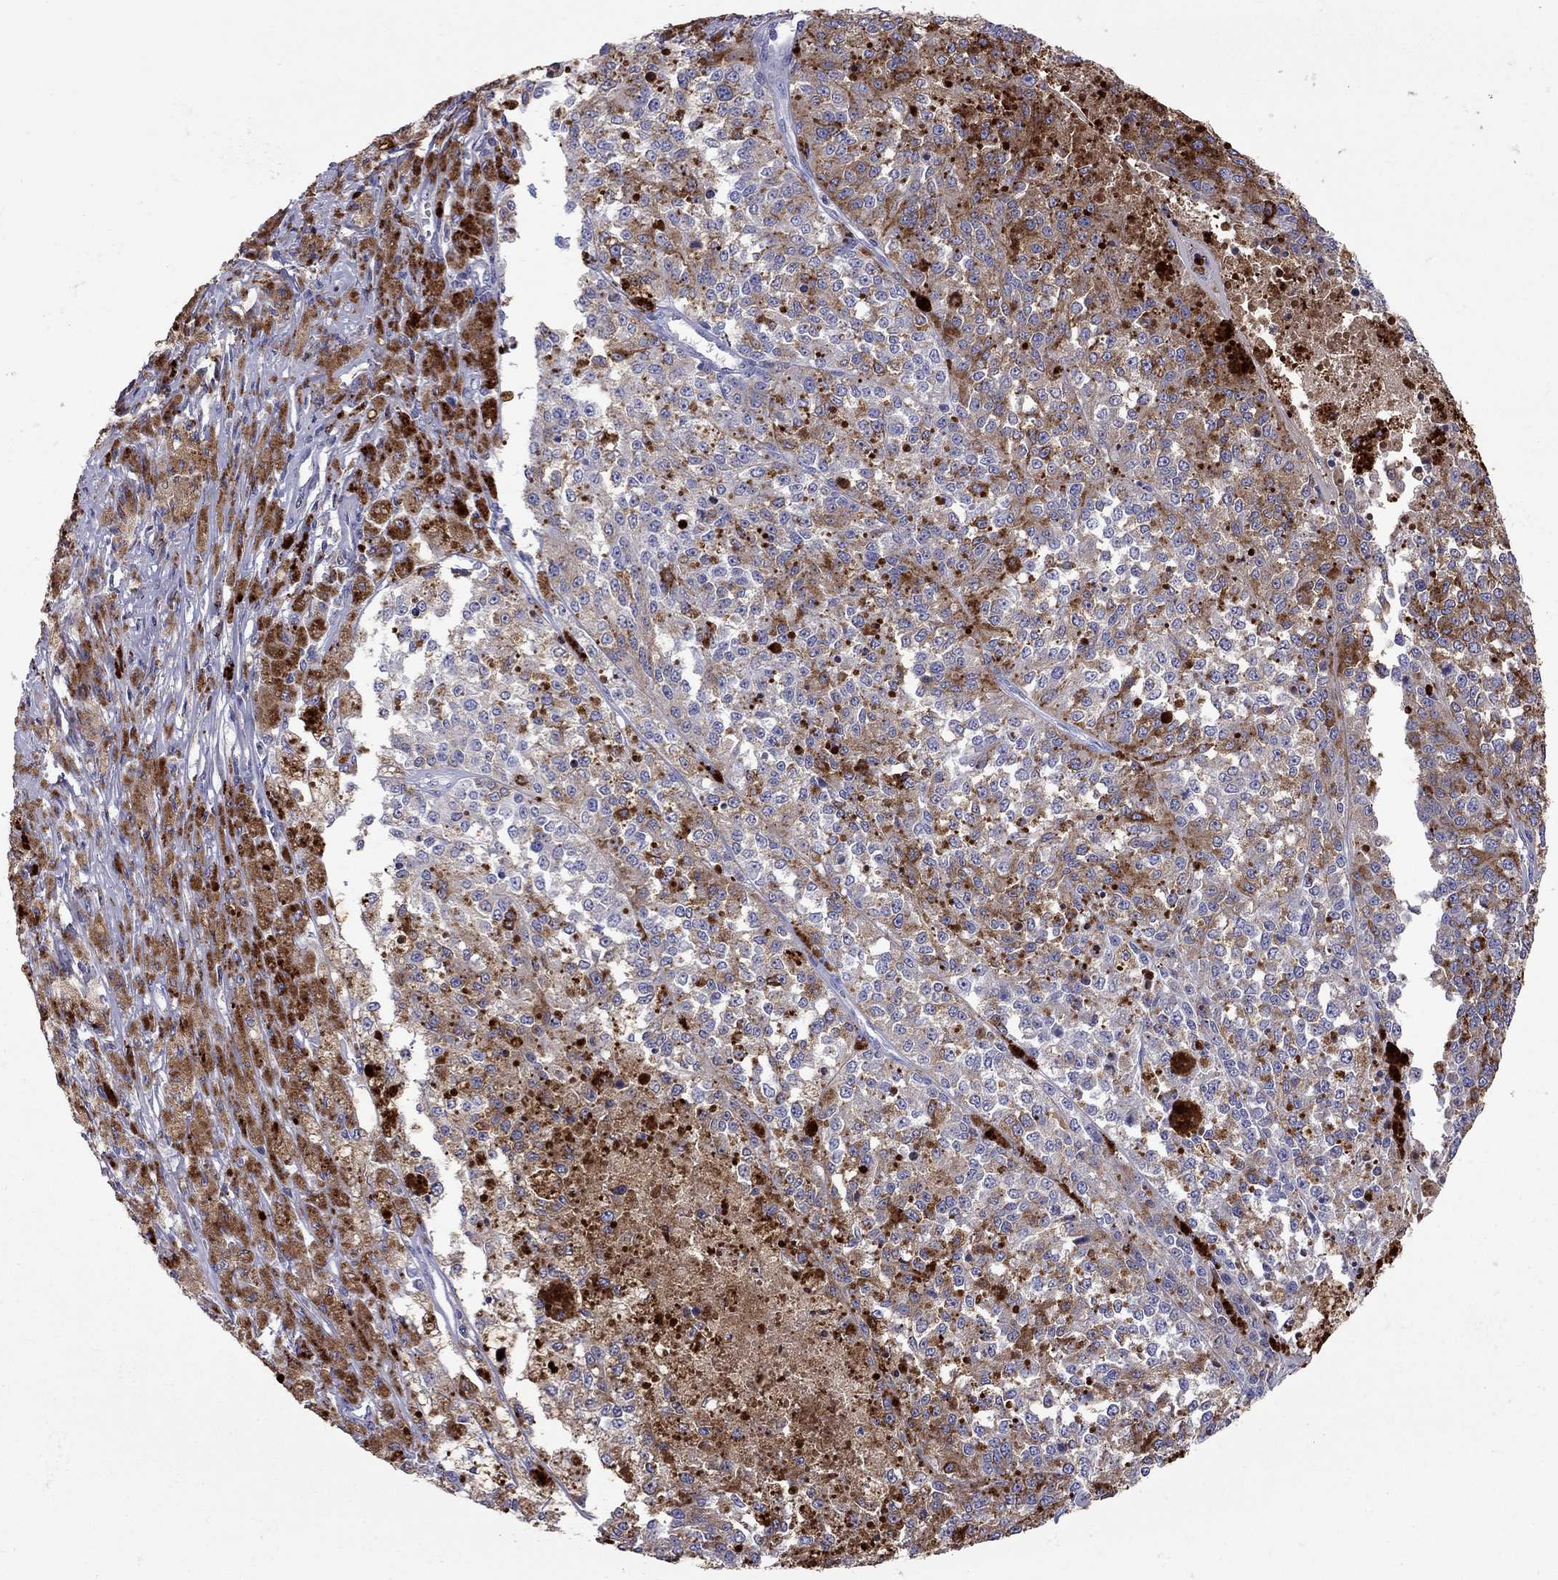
{"staining": {"intensity": "moderate", "quantity": "25%-75%", "location": "cytoplasmic/membranous"}, "tissue": "melanoma", "cell_type": "Tumor cells", "image_type": "cancer", "snomed": [{"axis": "morphology", "description": "Malignant melanoma, Metastatic site"}, {"axis": "topography", "description": "Lymph node"}], "caption": "The image exhibits immunohistochemical staining of melanoma. There is moderate cytoplasmic/membranous staining is present in approximately 25%-75% of tumor cells. The protein of interest is stained brown, and the nuclei are stained in blue (DAB (3,3'-diaminobenzidine) IHC with brightfield microscopy, high magnification).", "gene": "SERPINA3", "patient": {"sex": "female", "age": 64}}